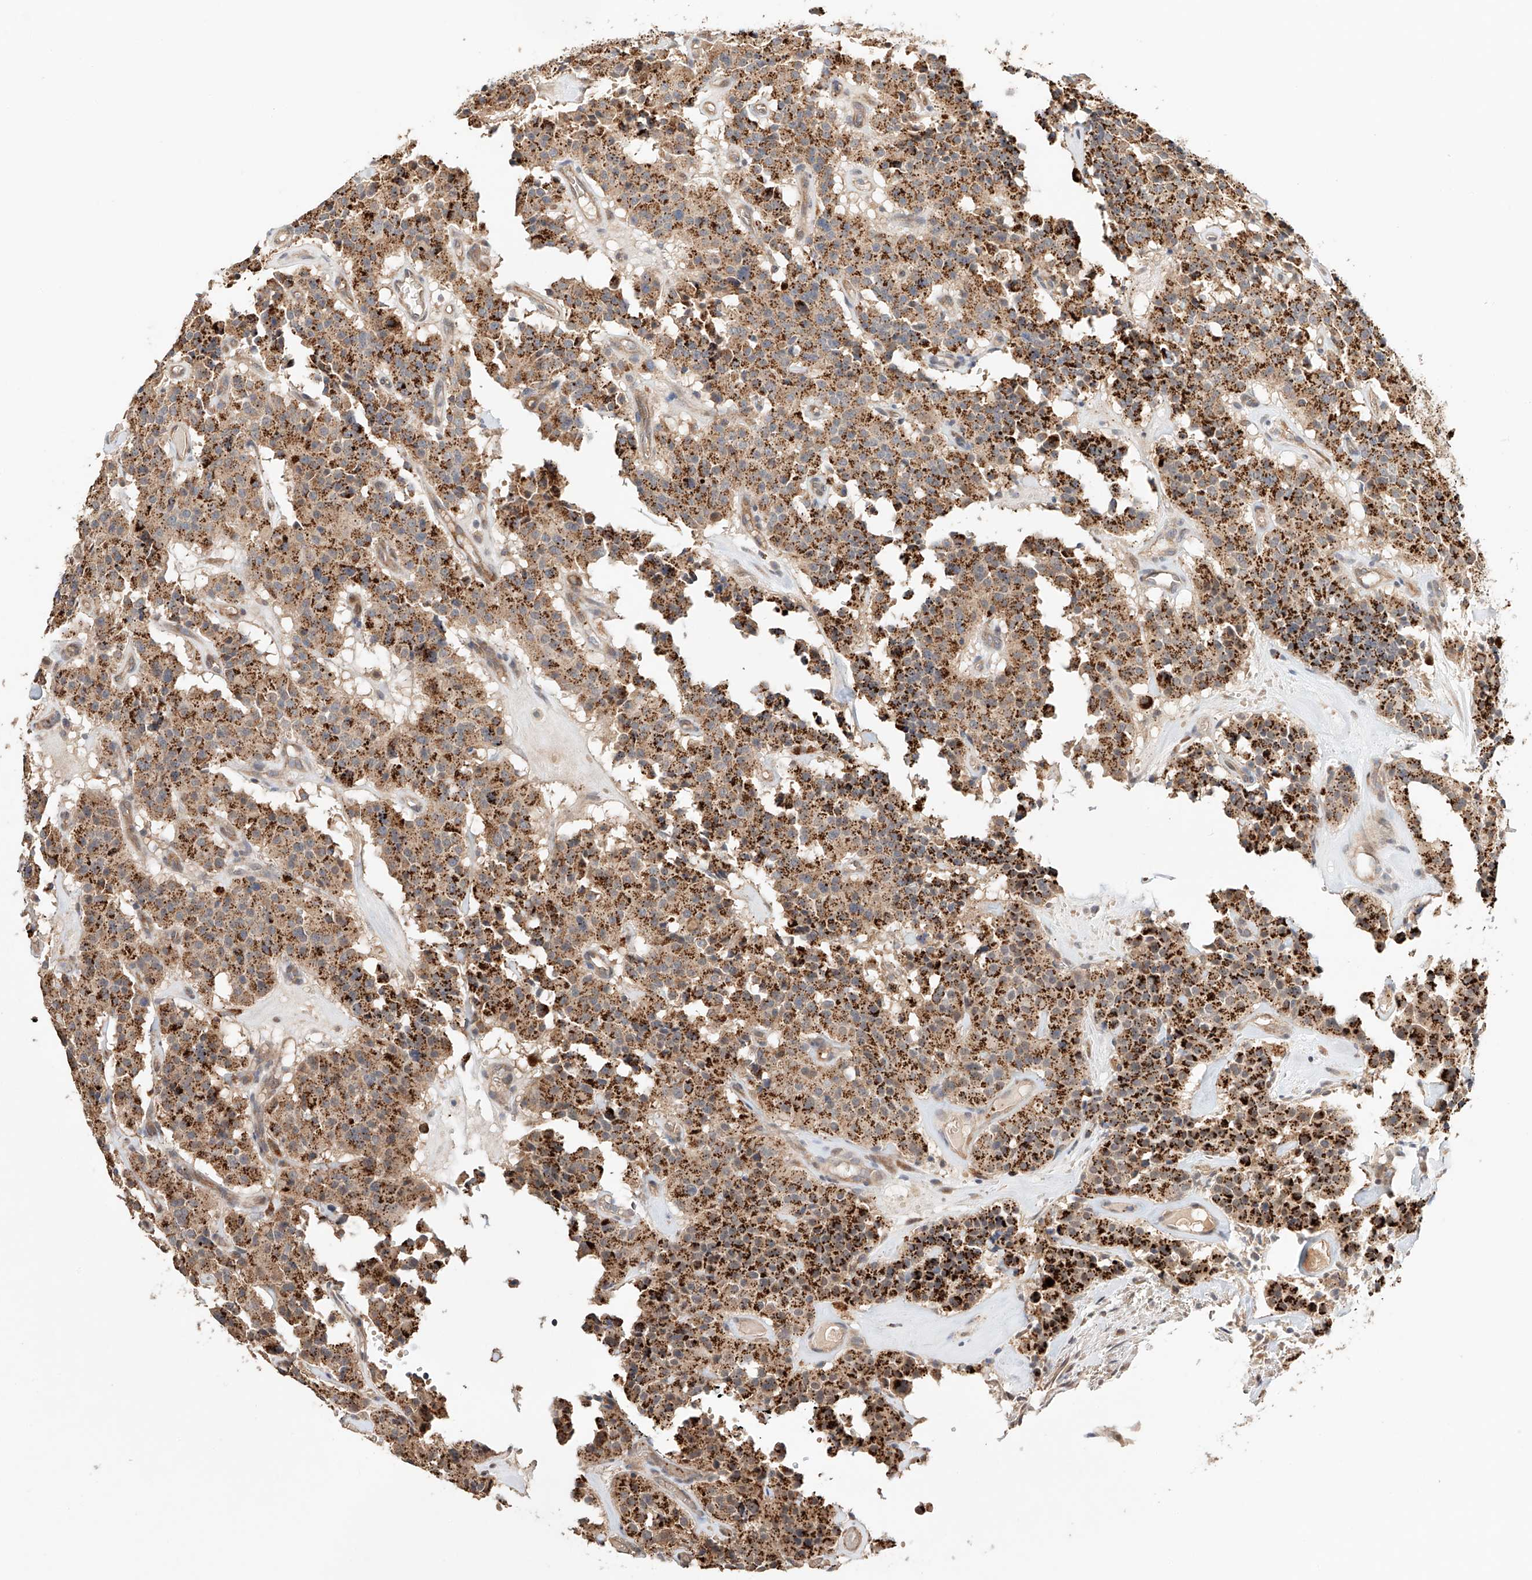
{"staining": {"intensity": "strong", "quantity": ">75%", "location": "cytoplasmic/membranous"}, "tissue": "carcinoid", "cell_type": "Tumor cells", "image_type": "cancer", "snomed": [{"axis": "morphology", "description": "Carcinoid, malignant, NOS"}, {"axis": "topography", "description": "Lung"}], "caption": "About >75% of tumor cells in carcinoid (malignant) demonstrate strong cytoplasmic/membranous protein staining as visualized by brown immunohistochemical staining.", "gene": "ZFHX2", "patient": {"sex": "male", "age": 30}}